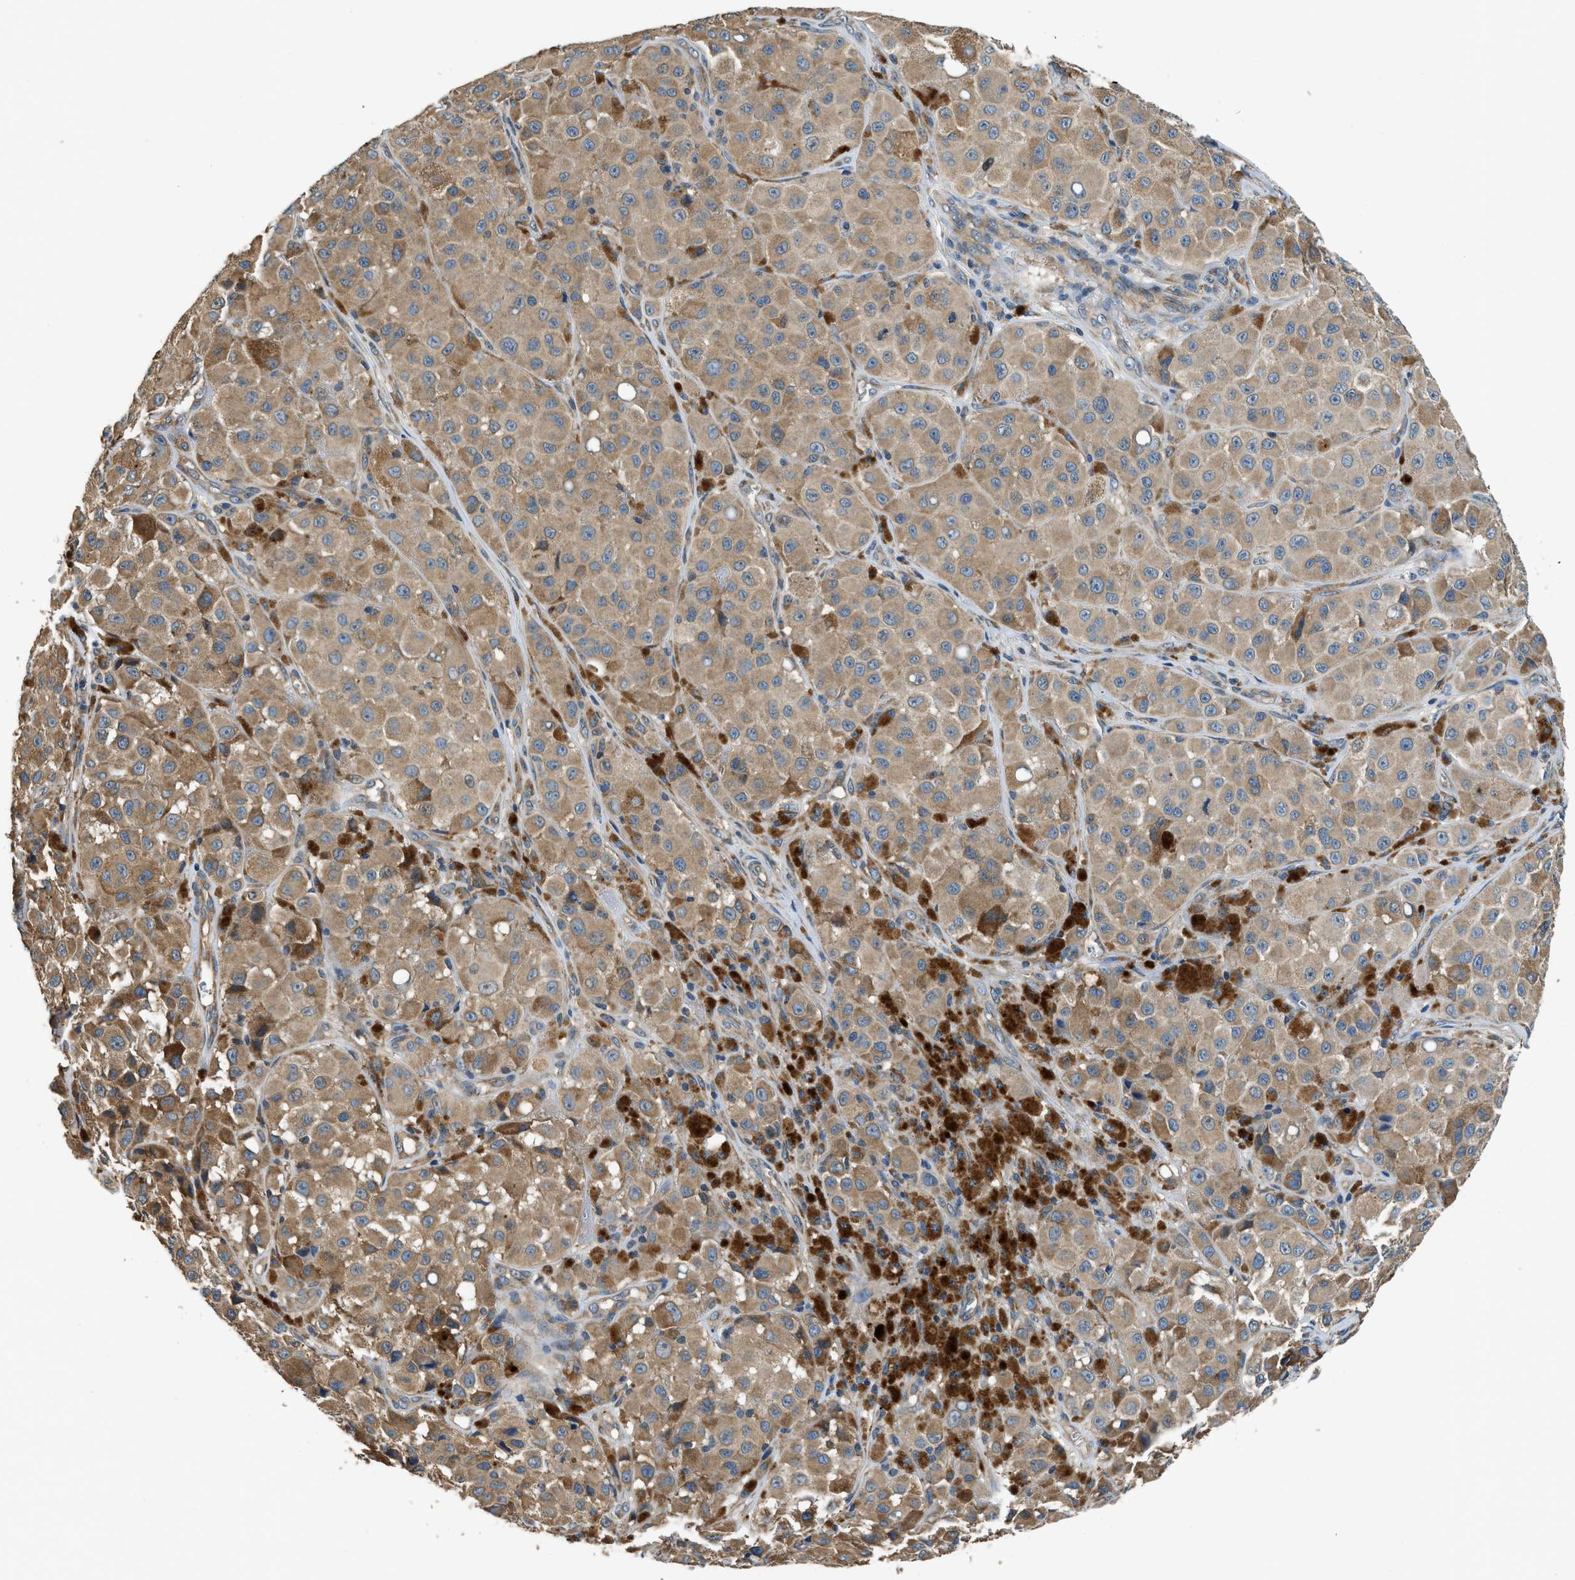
{"staining": {"intensity": "moderate", "quantity": ">75%", "location": "cytoplasmic/membranous"}, "tissue": "melanoma", "cell_type": "Tumor cells", "image_type": "cancer", "snomed": [{"axis": "morphology", "description": "Malignant melanoma, NOS"}, {"axis": "topography", "description": "Skin"}], "caption": "Melanoma stained for a protein exhibits moderate cytoplasmic/membranous positivity in tumor cells.", "gene": "IL3RA", "patient": {"sex": "male", "age": 84}}